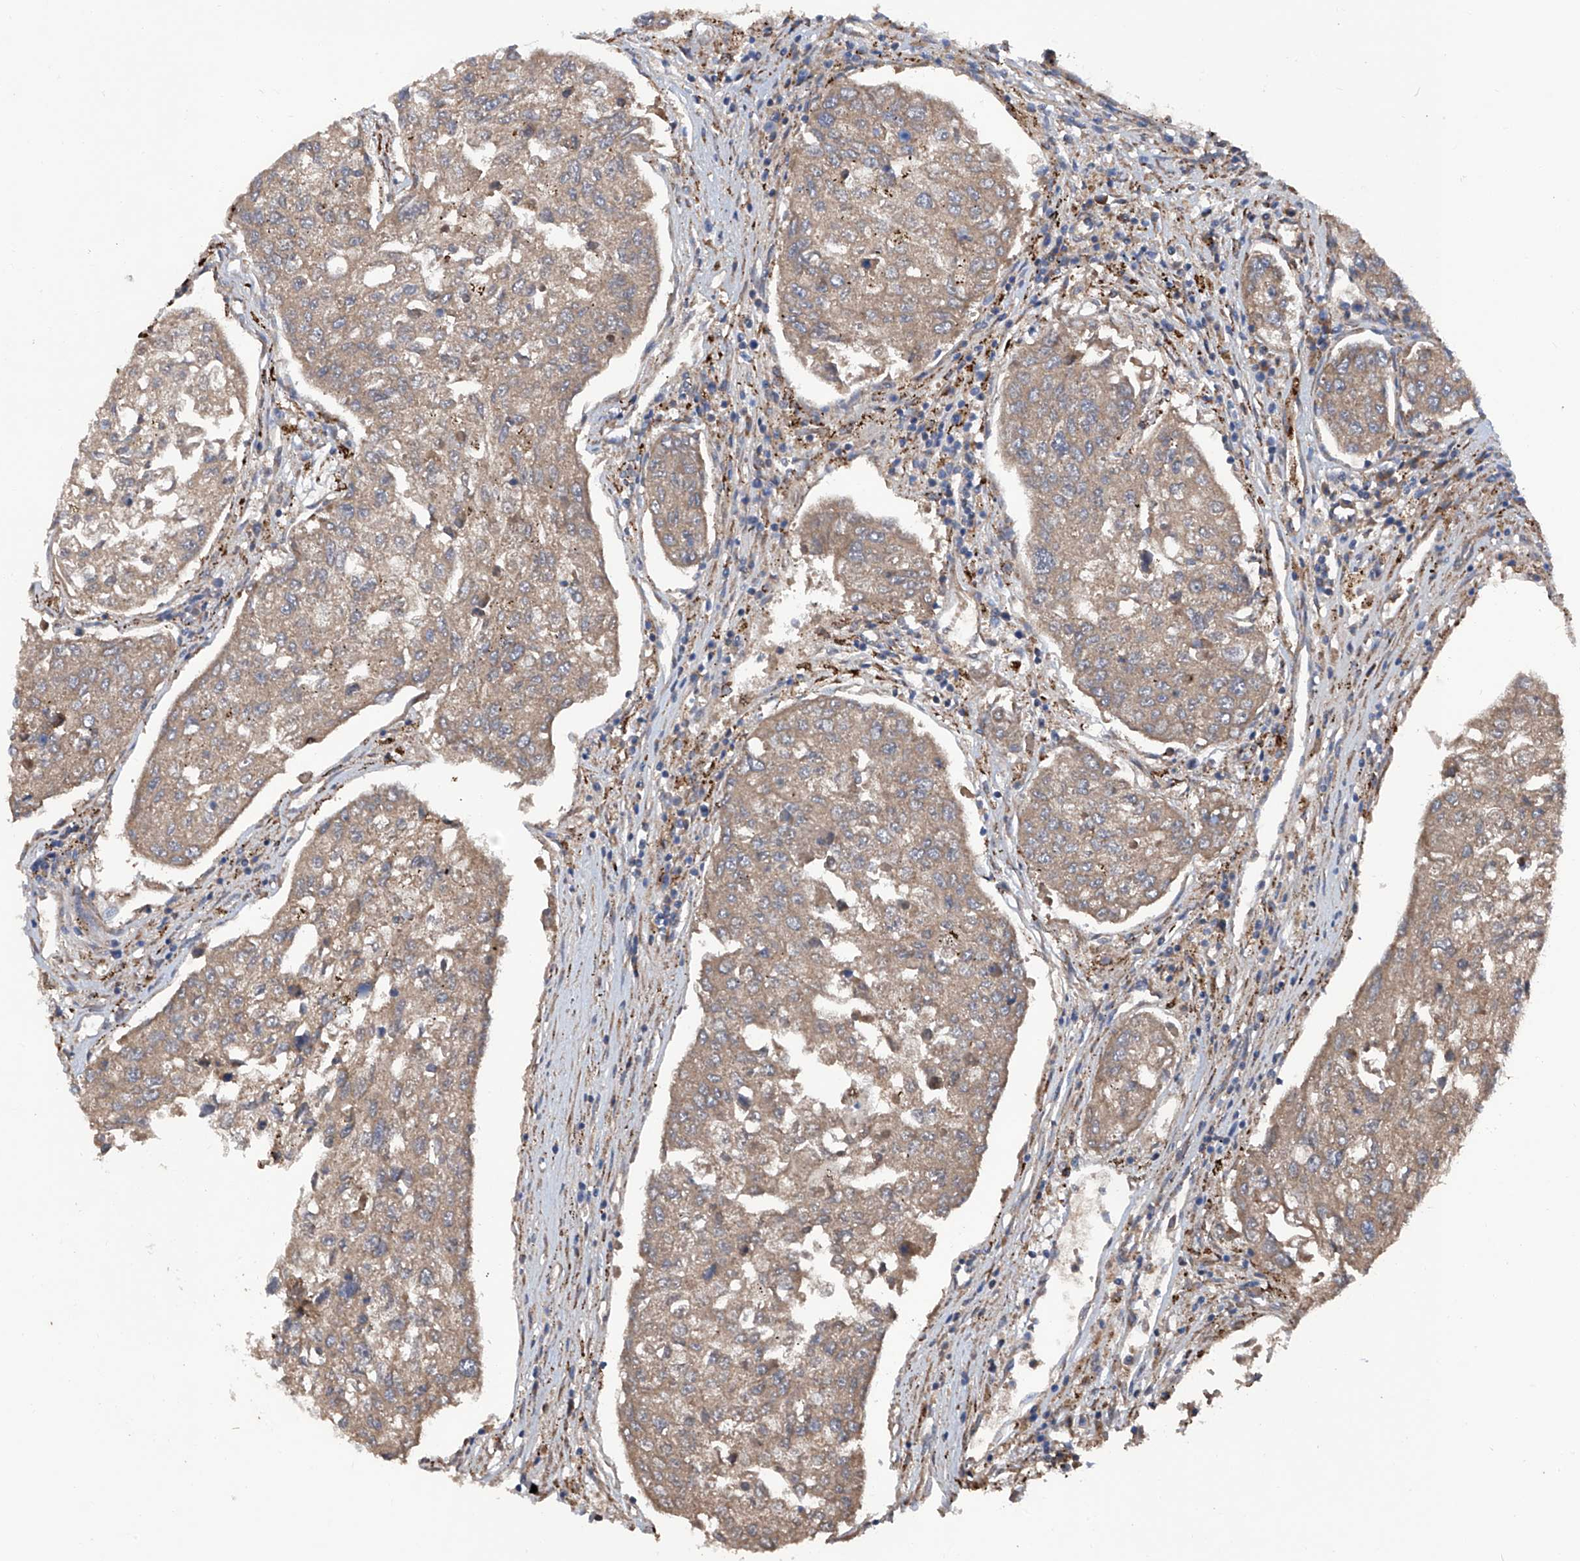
{"staining": {"intensity": "weak", "quantity": ">75%", "location": "cytoplasmic/membranous"}, "tissue": "urothelial cancer", "cell_type": "Tumor cells", "image_type": "cancer", "snomed": [{"axis": "morphology", "description": "Urothelial carcinoma, High grade"}, {"axis": "topography", "description": "Lymph node"}, {"axis": "topography", "description": "Urinary bladder"}], "caption": "Protein analysis of urothelial cancer tissue demonstrates weak cytoplasmic/membranous staining in approximately >75% of tumor cells. (brown staining indicates protein expression, while blue staining denotes nuclei).", "gene": "ASCC3", "patient": {"sex": "male", "age": 51}}